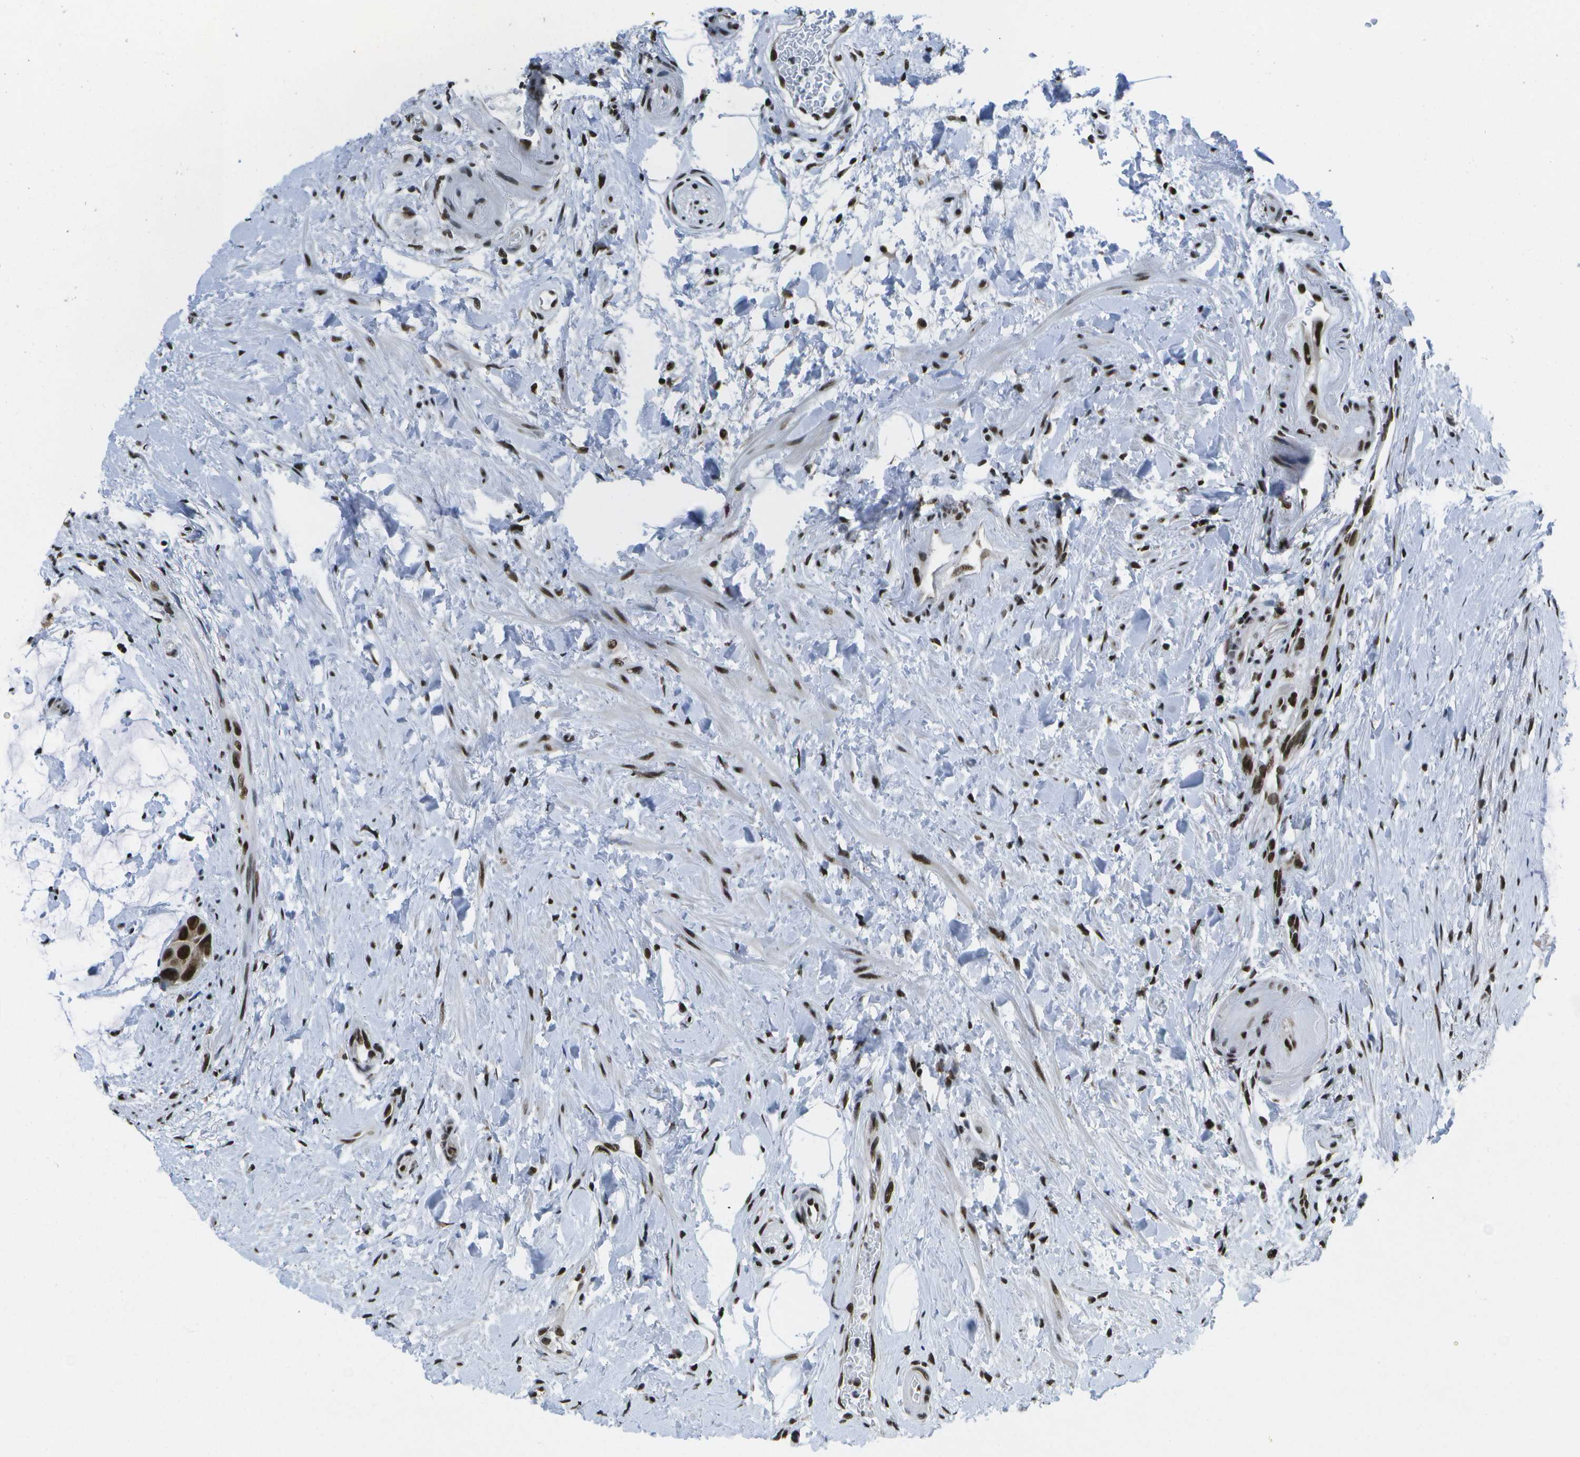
{"staining": {"intensity": "strong", "quantity": ">75%", "location": "nuclear"}, "tissue": "colorectal cancer", "cell_type": "Tumor cells", "image_type": "cancer", "snomed": [{"axis": "morphology", "description": "Adenocarcinoma, NOS"}, {"axis": "topography", "description": "Rectum"}], "caption": "Protein analysis of colorectal adenocarcinoma tissue demonstrates strong nuclear expression in about >75% of tumor cells.", "gene": "NSRP1", "patient": {"sex": "male", "age": 51}}